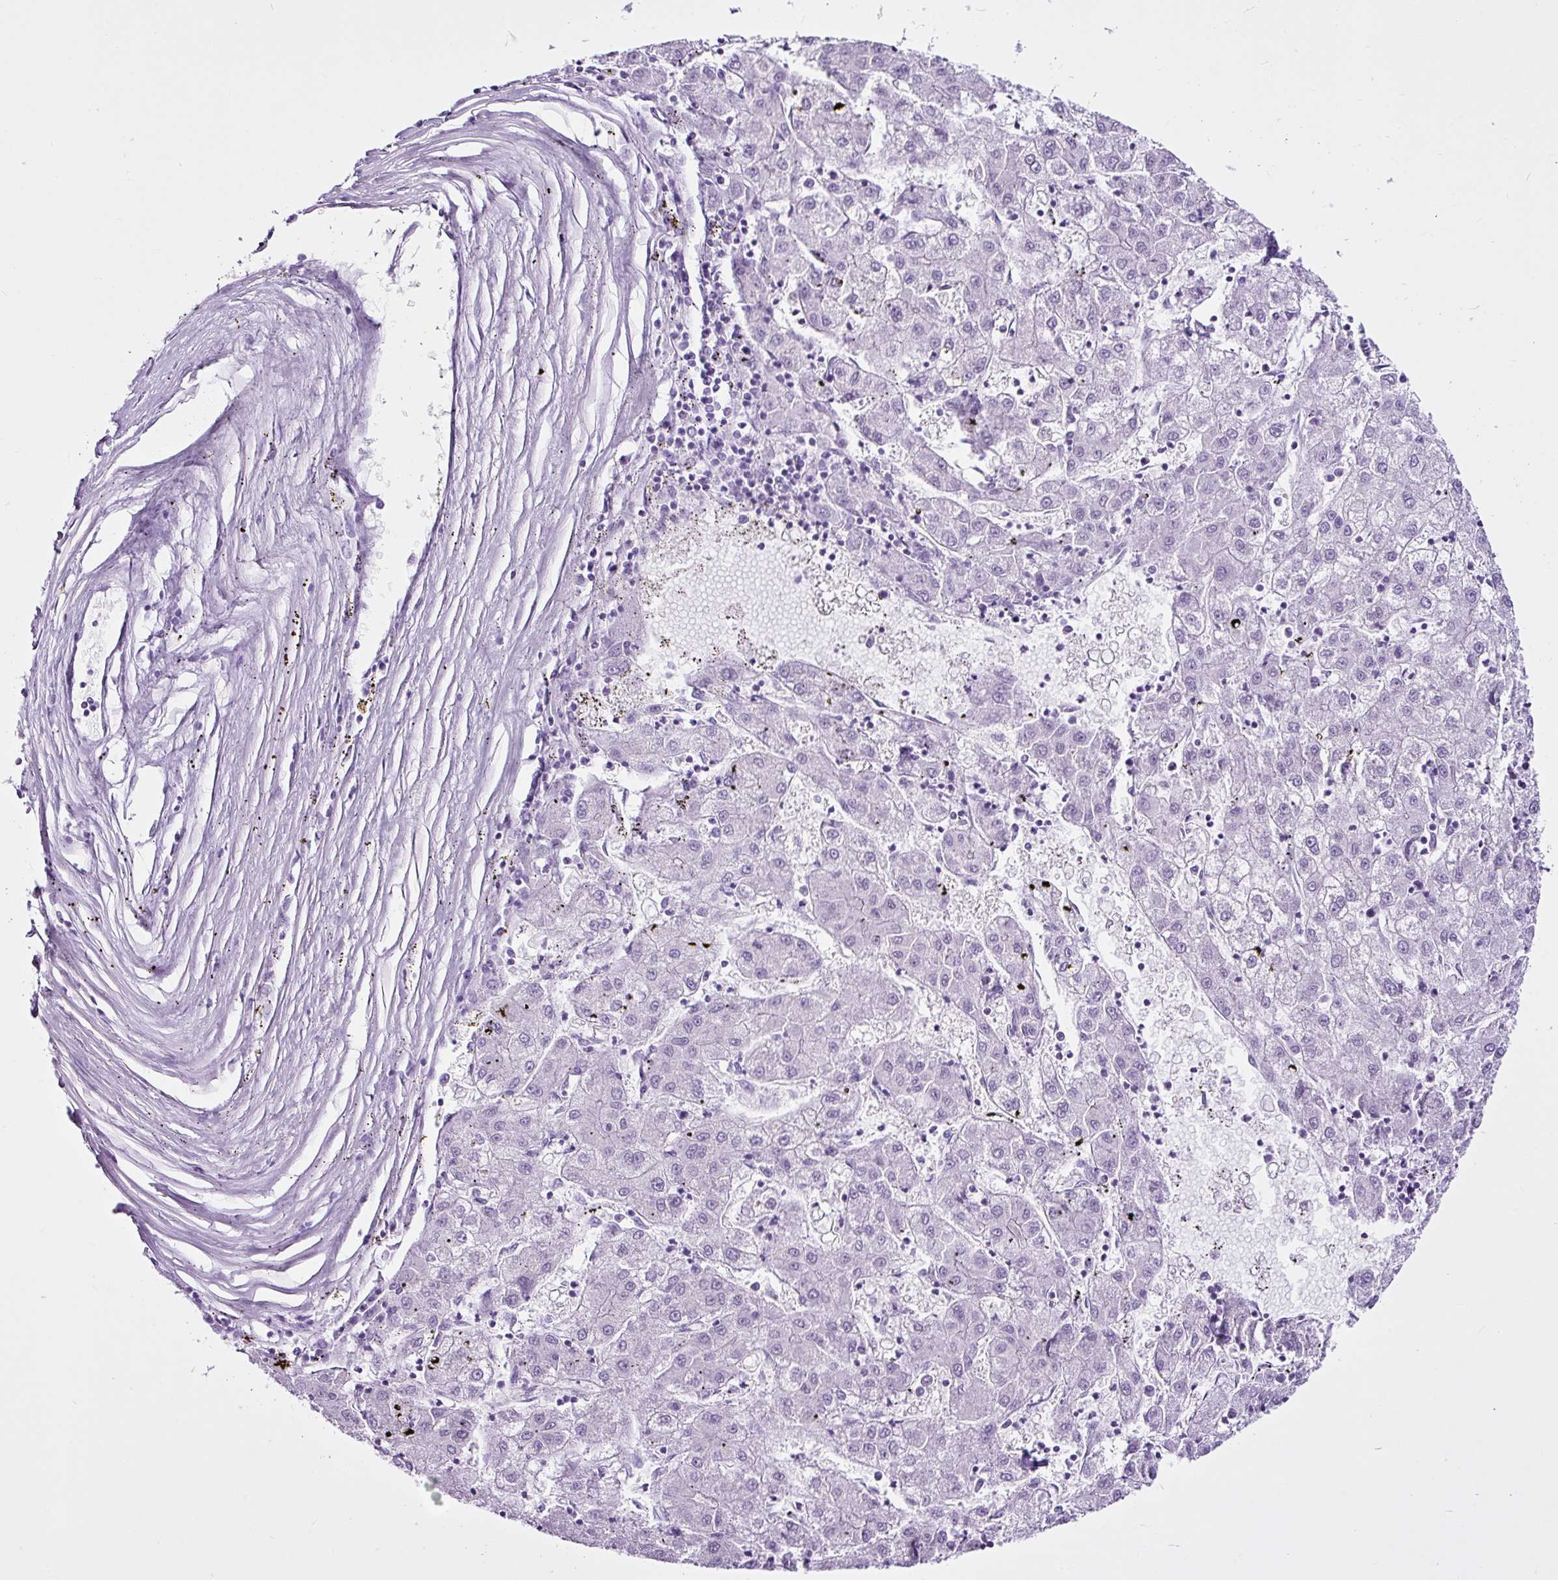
{"staining": {"intensity": "negative", "quantity": "none", "location": "none"}, "tissue": "liver cancer", "cell_type": "Tumor cells", "image_type": "cancer", "snomed": [{"axis": "morphology", "description": "Carcinoma, Hepatocellular, NOS"}, {"axis": "topography", "description": "Liver"}], "caption": "This is a micrograph of immunohistochemistry (IHC) staining of hepatocellular carcinoma (liver), which shows no positivity in tumor cells. (Stains: DAB immunohistochemistry with hematoxylin counter stain, Microscopy: brightfield microscopy at high magnification).", "gene": "LILRB4", "patient": {"sex": "male", "age": 72}}